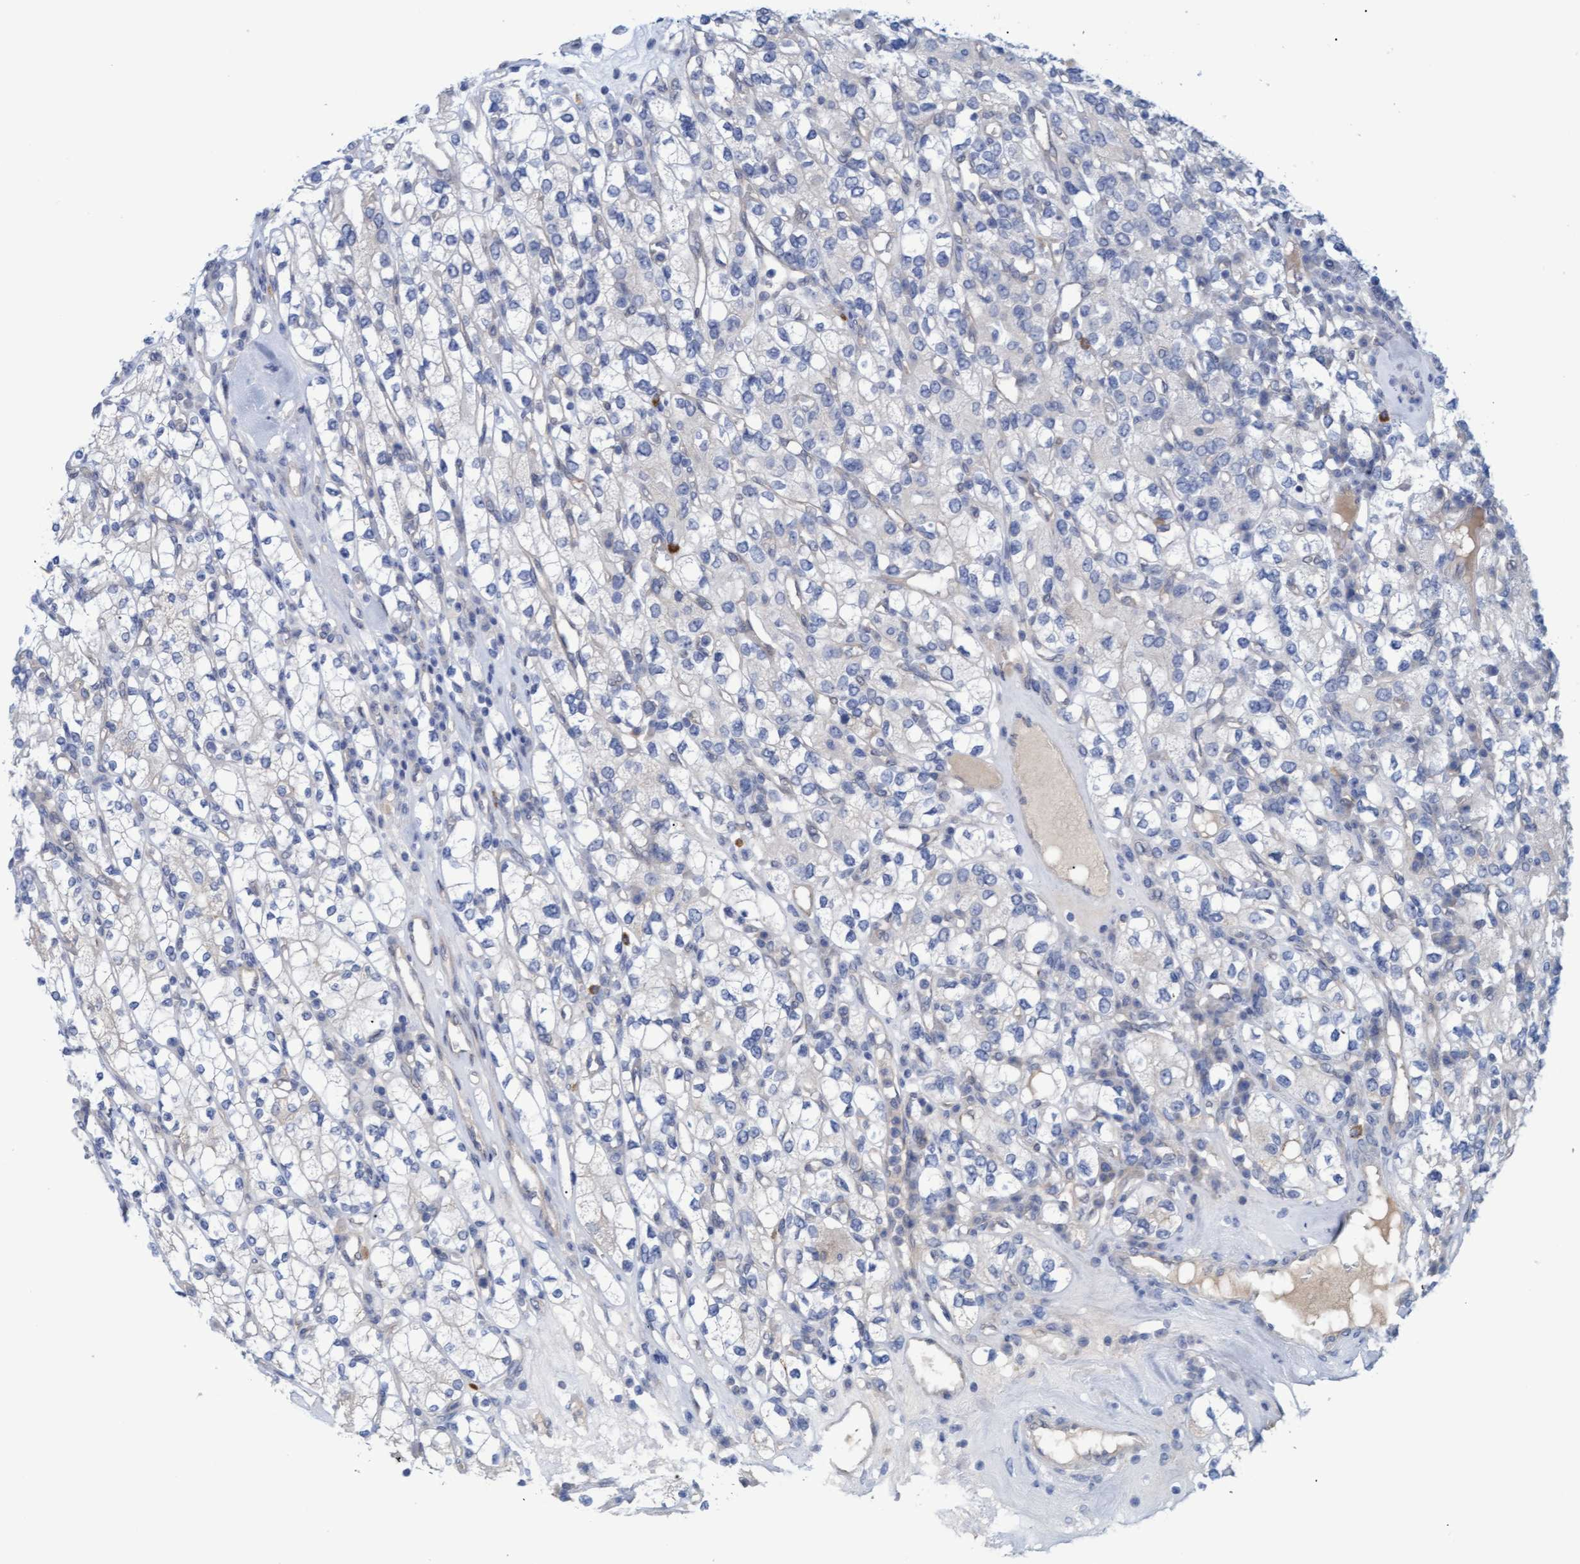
{"staining": {"intensity": "weak", "quantity": "<25%", "location": "cytoplasmic/membranous"}, "tissue": "renal cancer", "cell_type": "Tumor cells", "image_type": "cancer", "snomed": [{"axis": "morphology", "description": "Adenocarcinoma, NOS"}, {"axis": "topography", "description": "Kidney"}], "caption": "This micrograph is of renal cancer (adenocarcinoma) stained with IHC to label a protein in brown with the nuclei are counter-stained blue. There is no expression in tumor cells.", "gene": "STXBP1", "patient": {"sex": "male", "age": 77}}